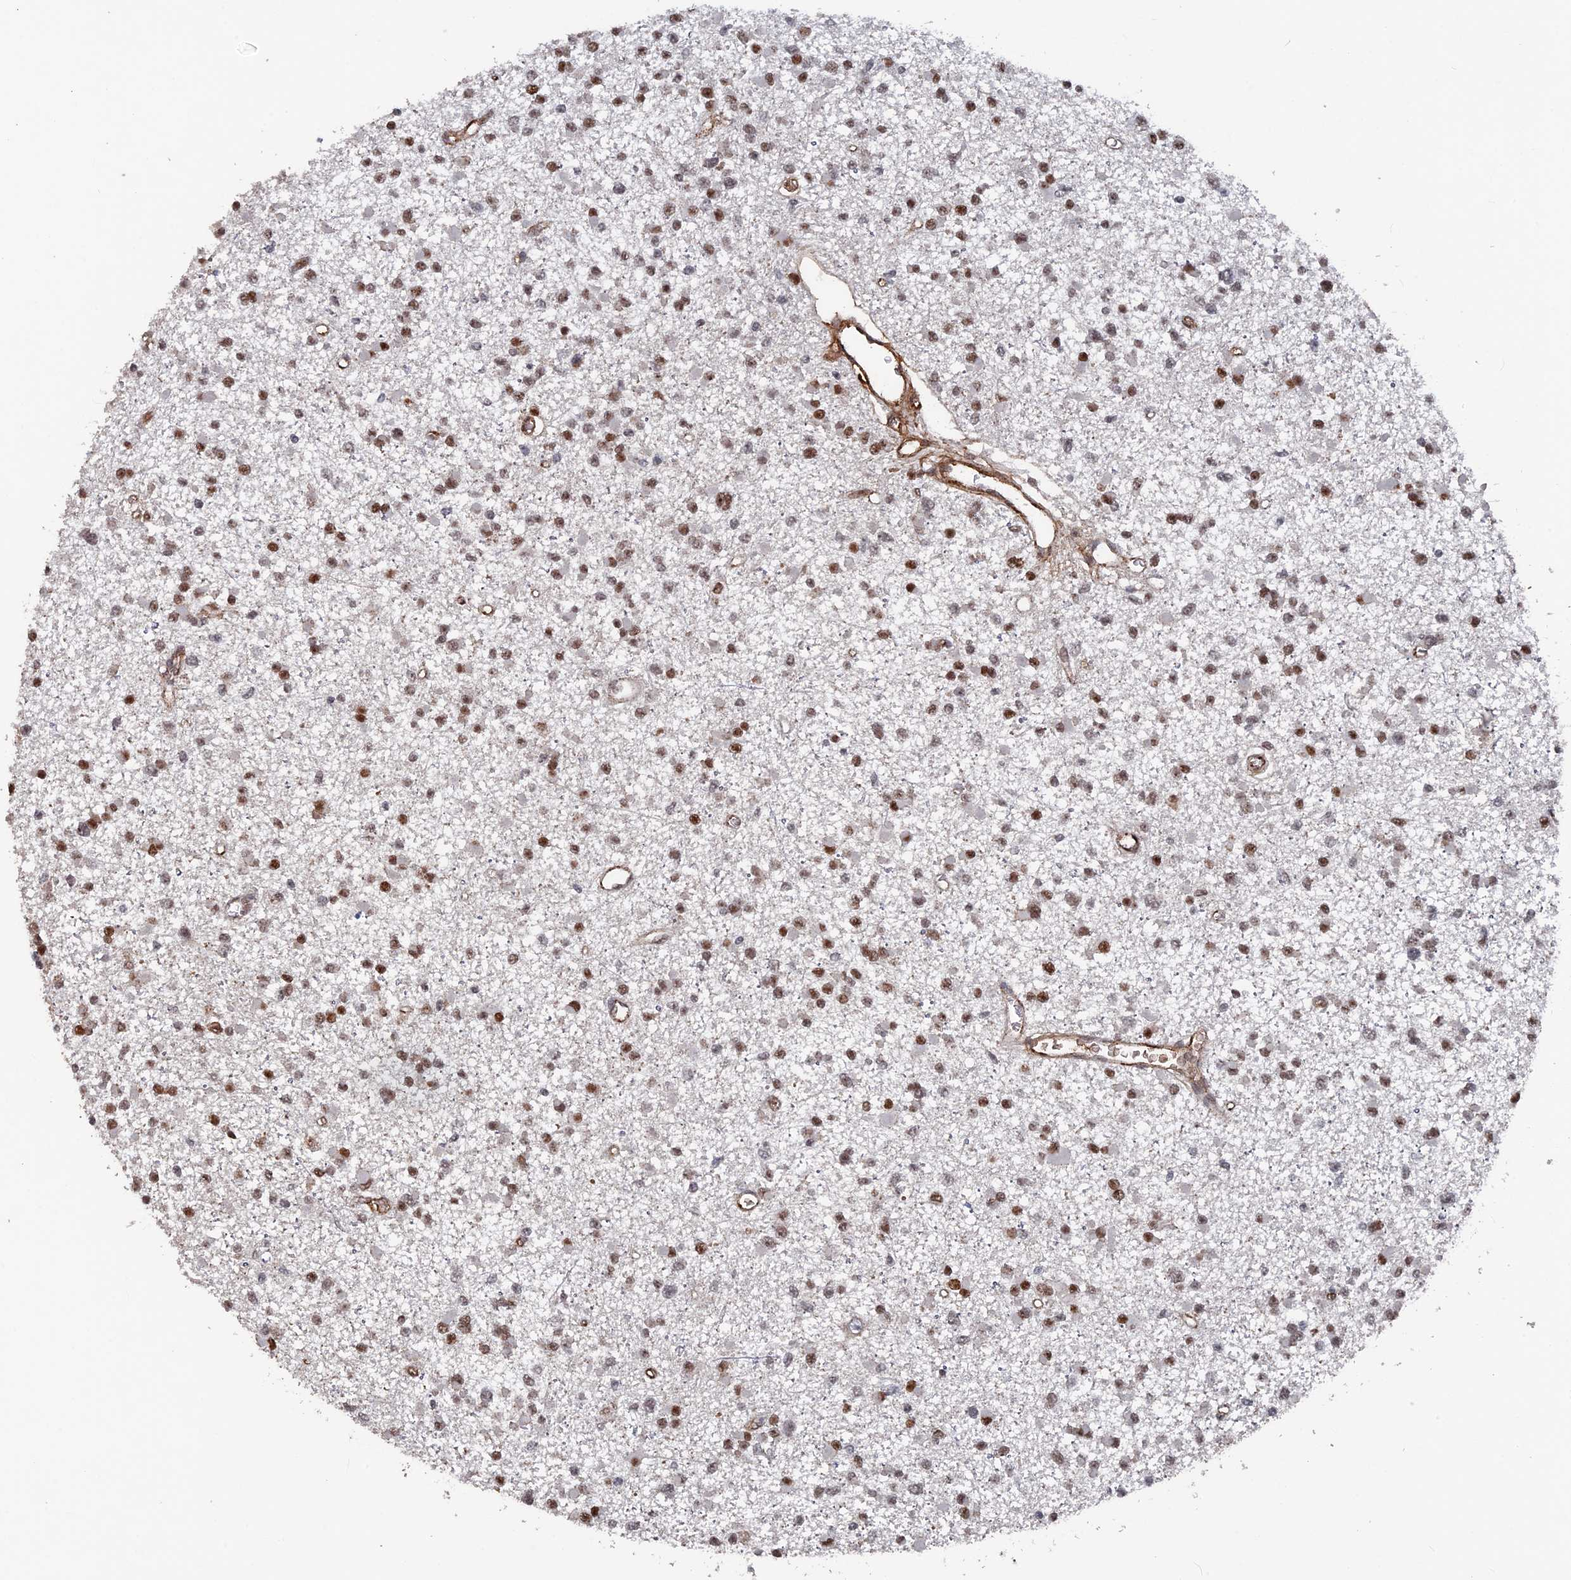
{"staining": {"intensity": "moderate", "quantity": ">75%", "location": "nuclear"}, "tissue": "glioma", "cell_type": "Tumor cells", "image_type": "cancer", "snomed": [{"axis": "morphology", "description": "Glioma, malignant, Low grade"}, {"axis": "topography", "description": "Brain"}], "caption": "High-magnification brightfield microscopy of glioma stained with DAB (3,3'-diaminobenzidine) (brown) and counterstained with hematoxylin (blue). tumor cells exhibit moderate nuclear staining is appreciated in about>75% of cells.", "gene": "SH3D21", "patient": {"sex": "female", "age": 22}}